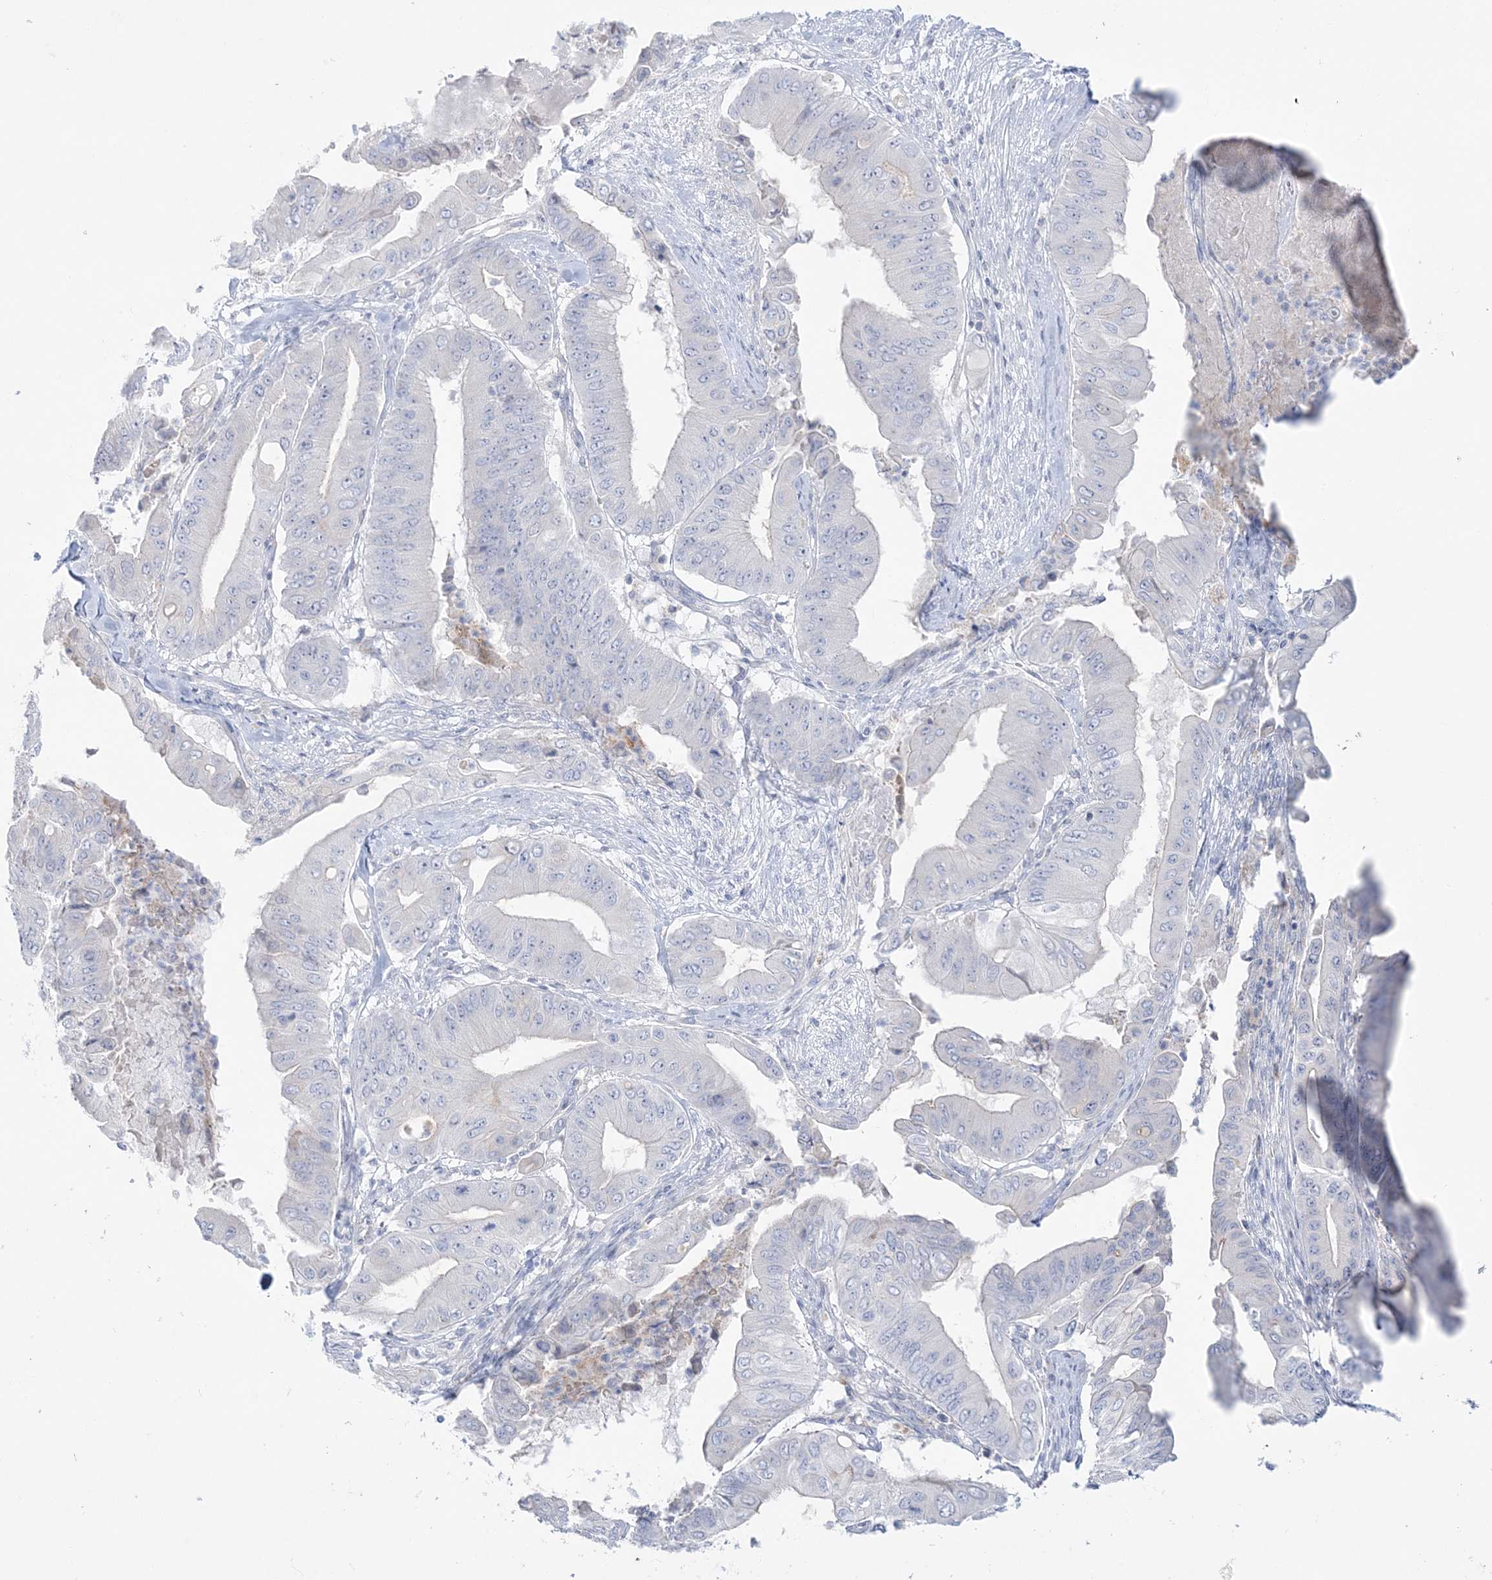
{"staining": {"intensity": "negative", "quantity": "none", "location": "none"}, "tissue": "pancreatic cancer", "cell_type": "Tumor cells", "image_type": "cancer", "snomed": [{"axis": "morphology", "description": "Adenocarcinoma, NOS"}, {"axis": "topography", "description": "Pancreas"}], "caption": "Tumor cells show no significant positivity in pancreatic cancer. (Stains: DAB (3,3'-diaminobenzidine) IHC with hematoxylin counter stain, Microscopy: brightfield microscopy at high magnification).", "gene": "SH3BP4", "patient": {"sex": "female", "age": 77}}